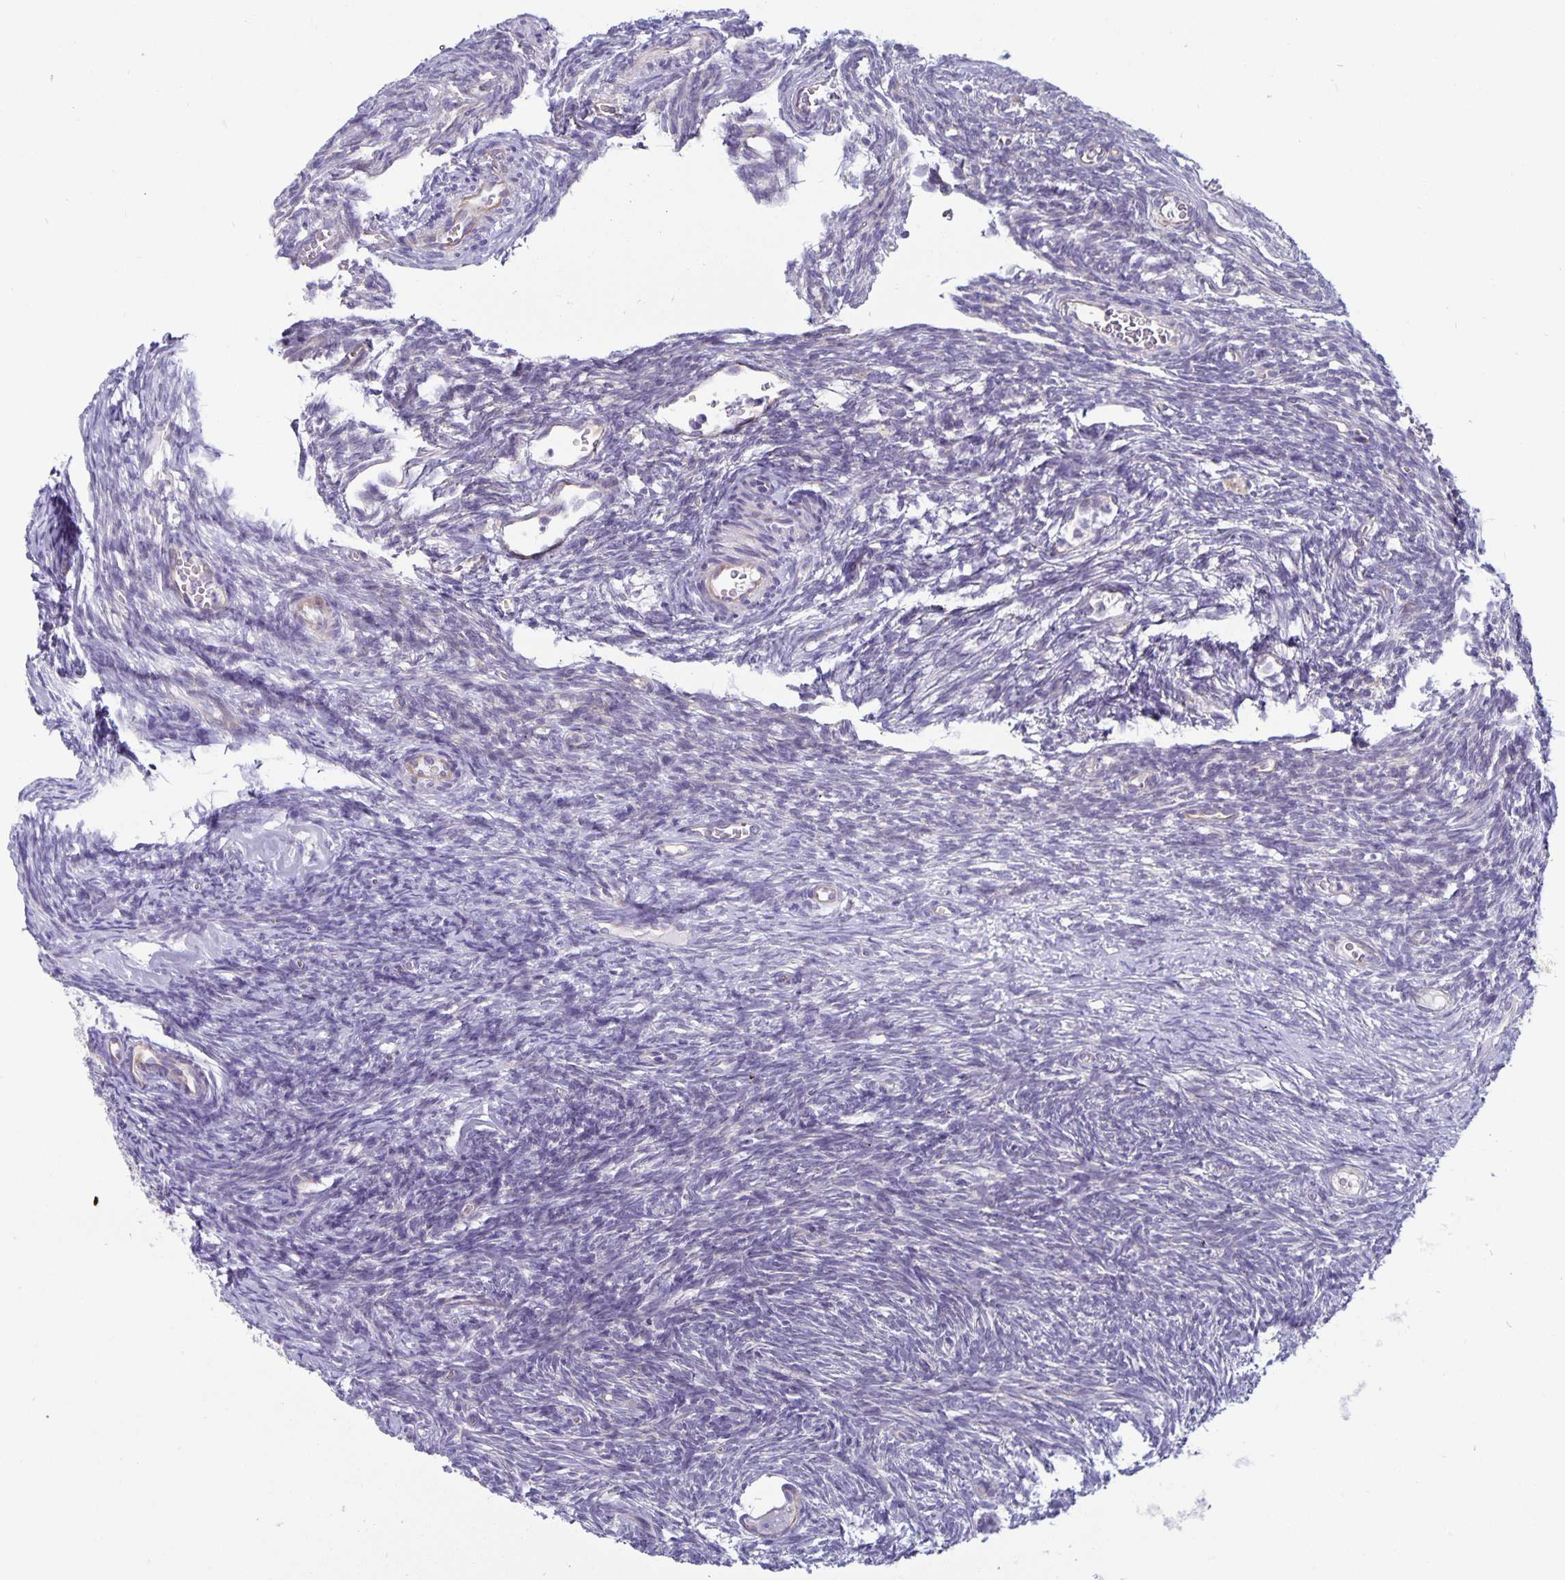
{"staining": {"intensity": "weak", "quantity": "<25%", "location": "cytoplasmic/membranous"}, "tissue": "ovary", "cell_type": "Follicle cells", "image_type": "normal", "snomed": [{"axis": "morphology", "description": "Normal tissue, NOS"}, {"axis": "topography", "description": "Ovary"}], "caption": "High power microscopy histopathology image of an IHC histopathology image of unremarkable ovary, revealing no significant staining in follicle cells.", "gene": "PLCB3", "patient": {"sex": "female", "age": 34}}